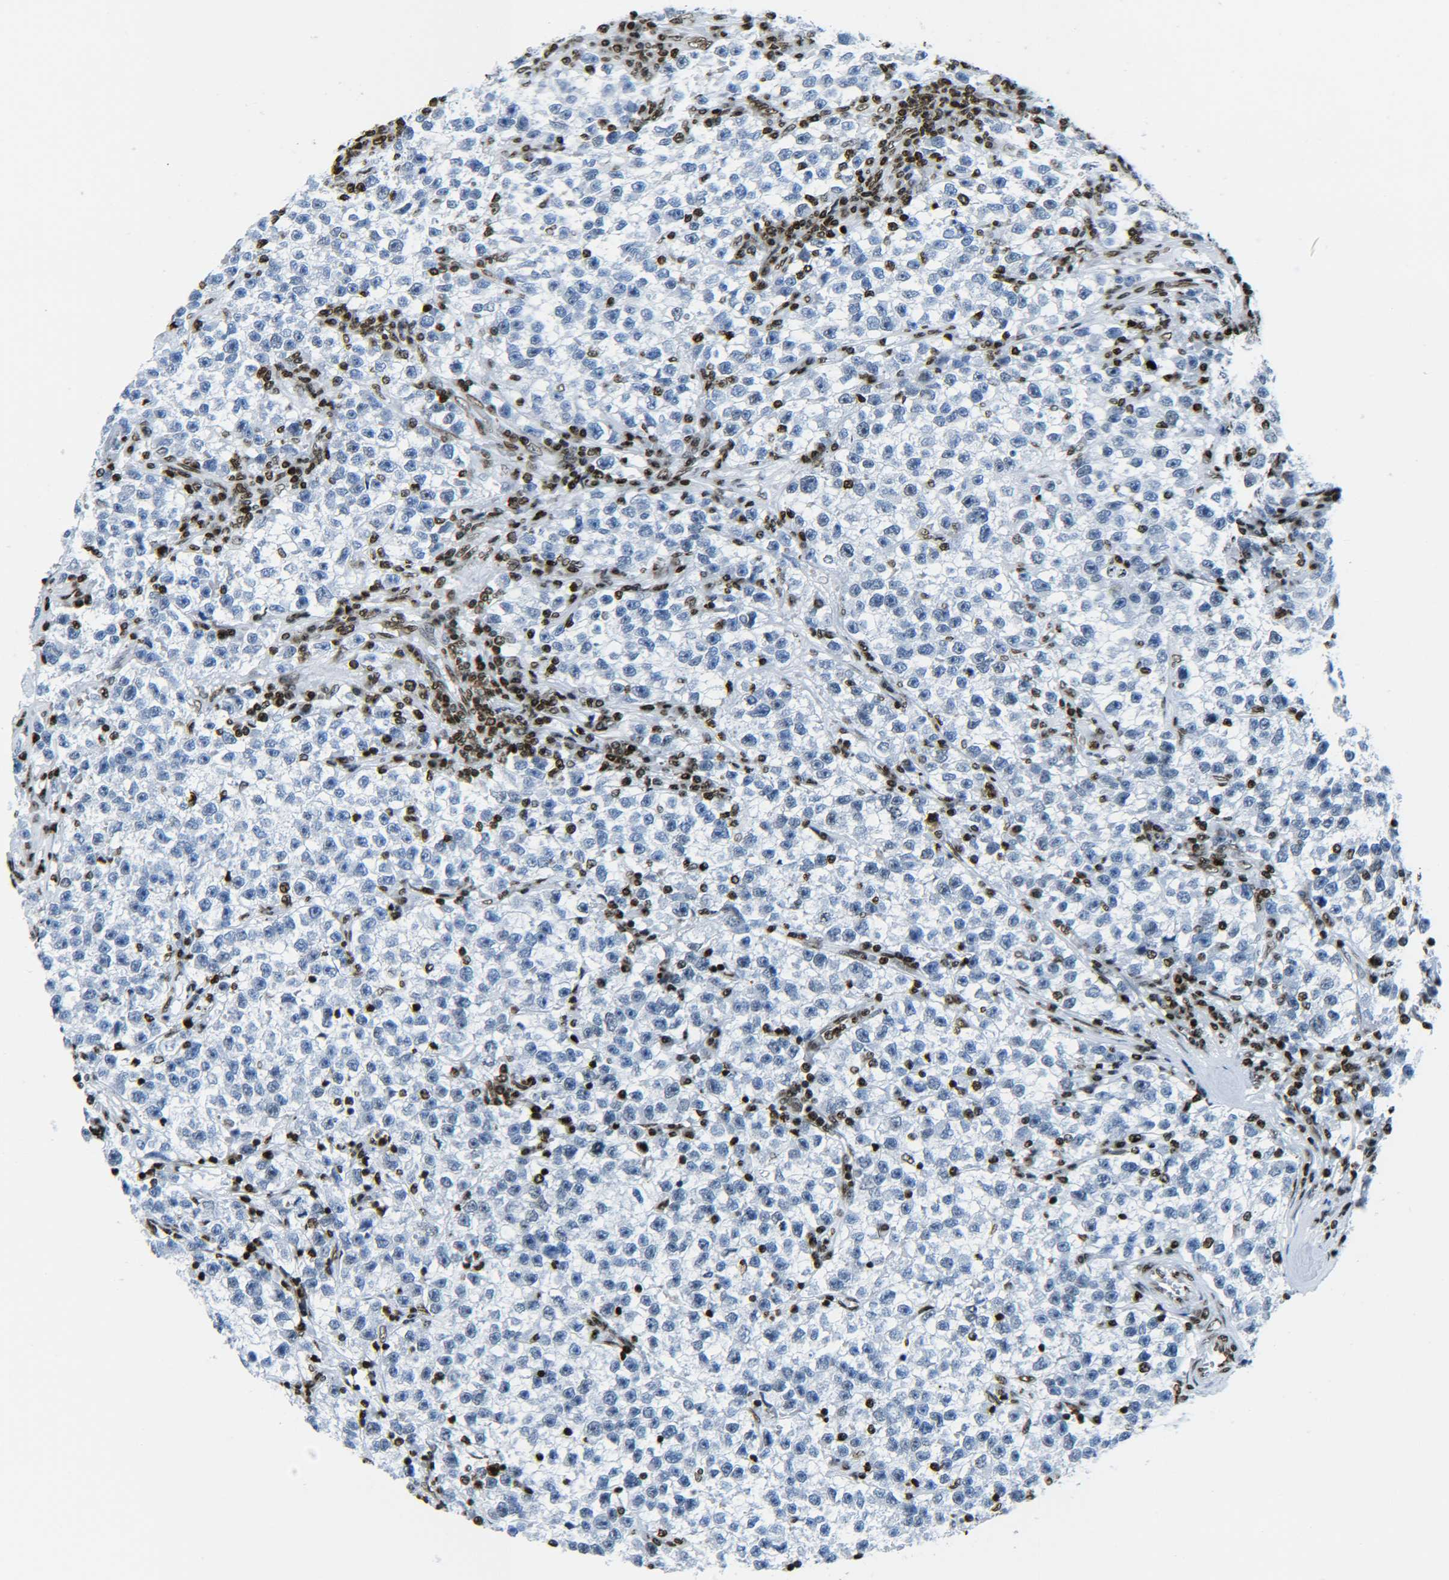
{"staining": {"intensity": "negative", "quantity": "none", "location": "none"}, "tissue": "testis cancer", "cell_type": "Tumor cells", "image_type": "cancer", "snomed": [{"axis": "morphology", "description": "Seminoma, NOS"}, {"axis": "topography", "description": "Testis"}], "caption": "Histopathology image shows no significant protein positivity in tumor cells of testis cancer (seminoma).", "gene": "H2AX", "patient": {"sex": "male", "age": 22}}